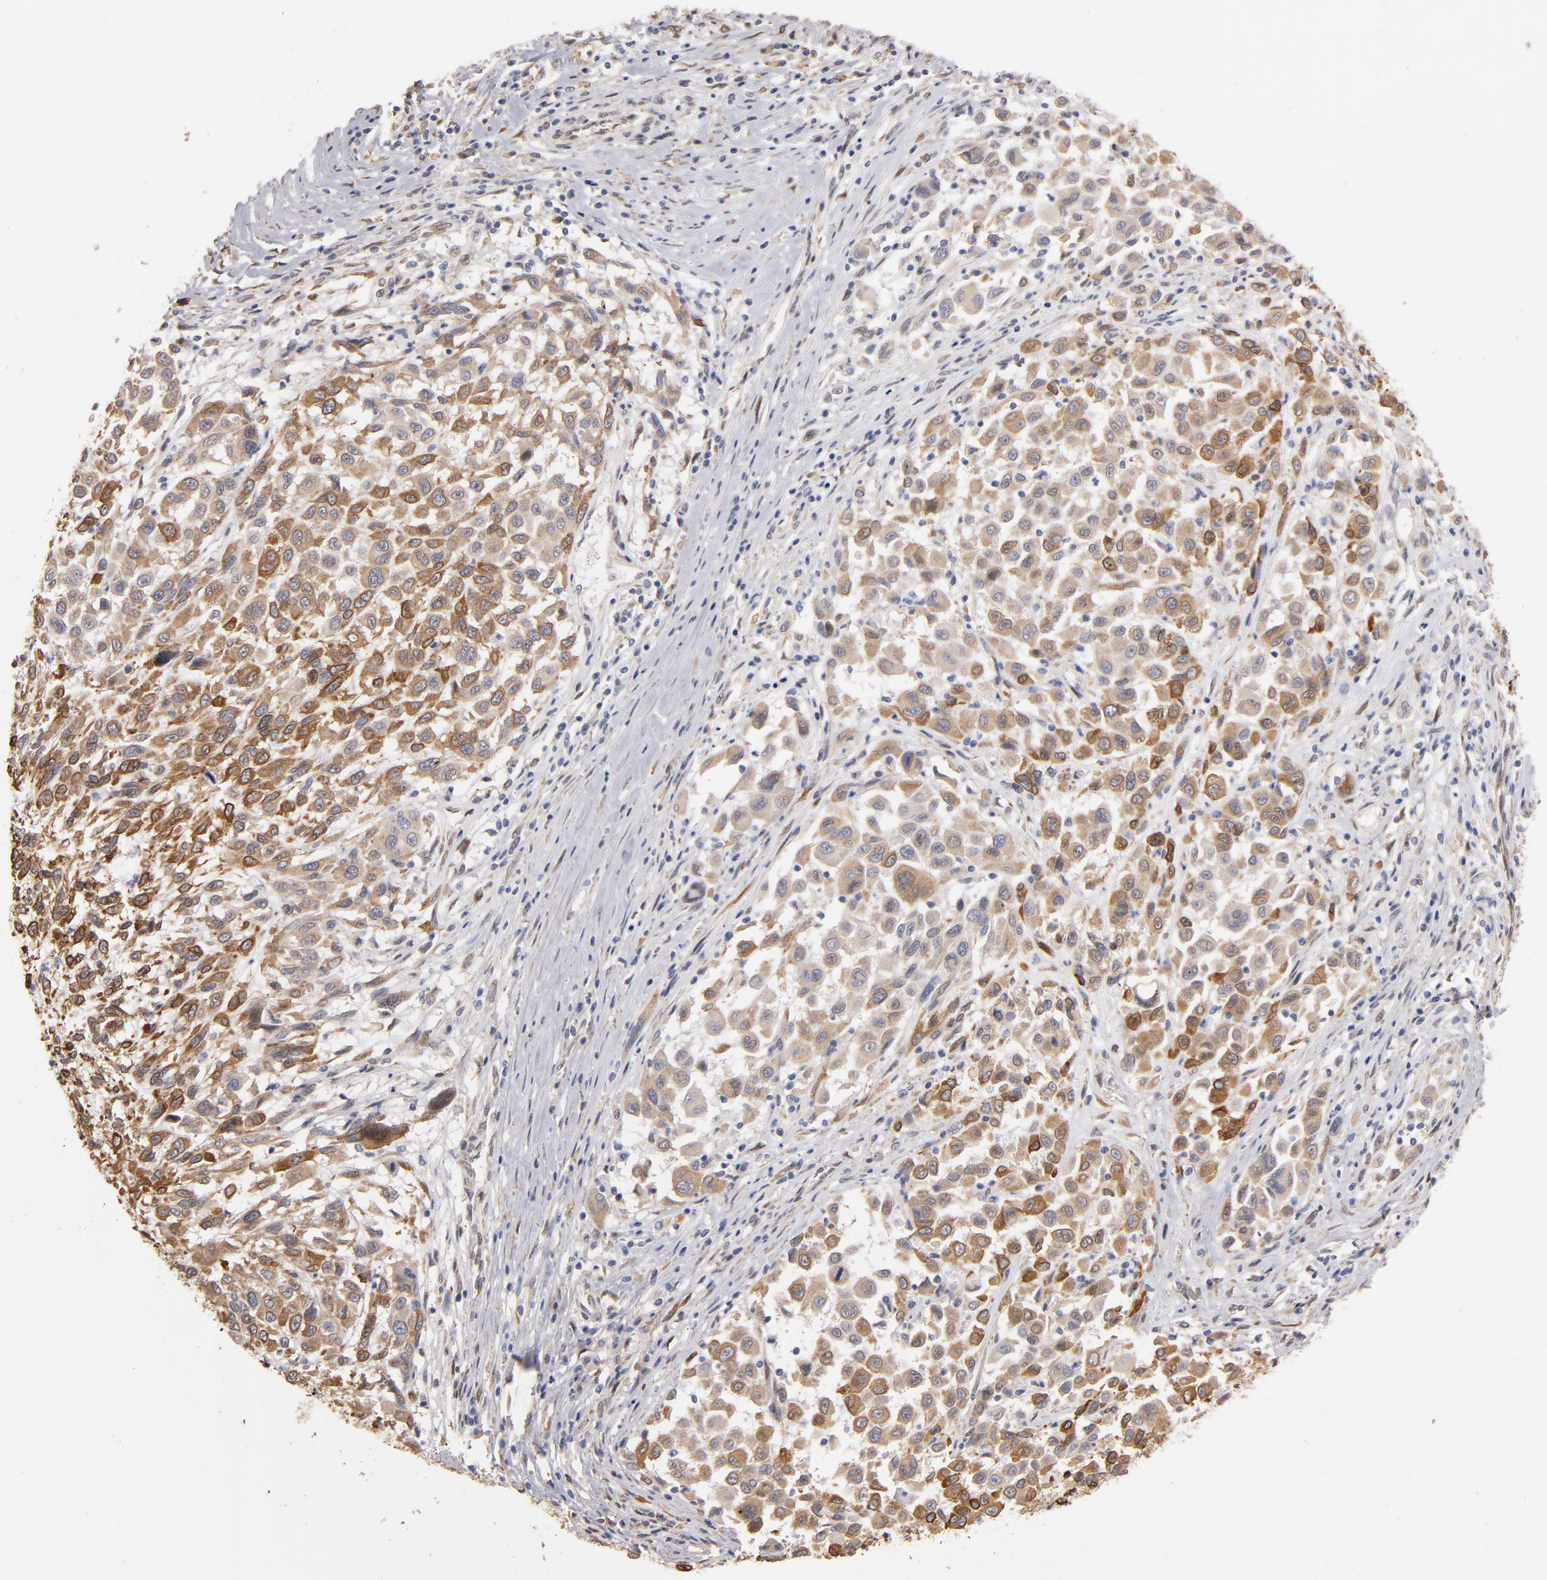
{"staining": {"intensity": "moderate", "quantity": ">75%", "location": "cytoplasmic/membranous"}, "tissue": "melanoma", "cell_type": "Tumor cells", "image_type": "cancer", "snomed": [{"axis": "morphology", "description": "Malignant melanoma, Metastatic site"}, {"axis": "topography", "description": "Lymph node"}], "caption": "Melanoma stained with DAB IHC shows medium levels of moderate cytoplasmic/membranous staining in about >75% of tumor cells. Ihc stains the protein of interest in brown and the nuclei are stained blue.", "gene": "PGRMC1", "patient": {"sex": "male", "age": 61}}